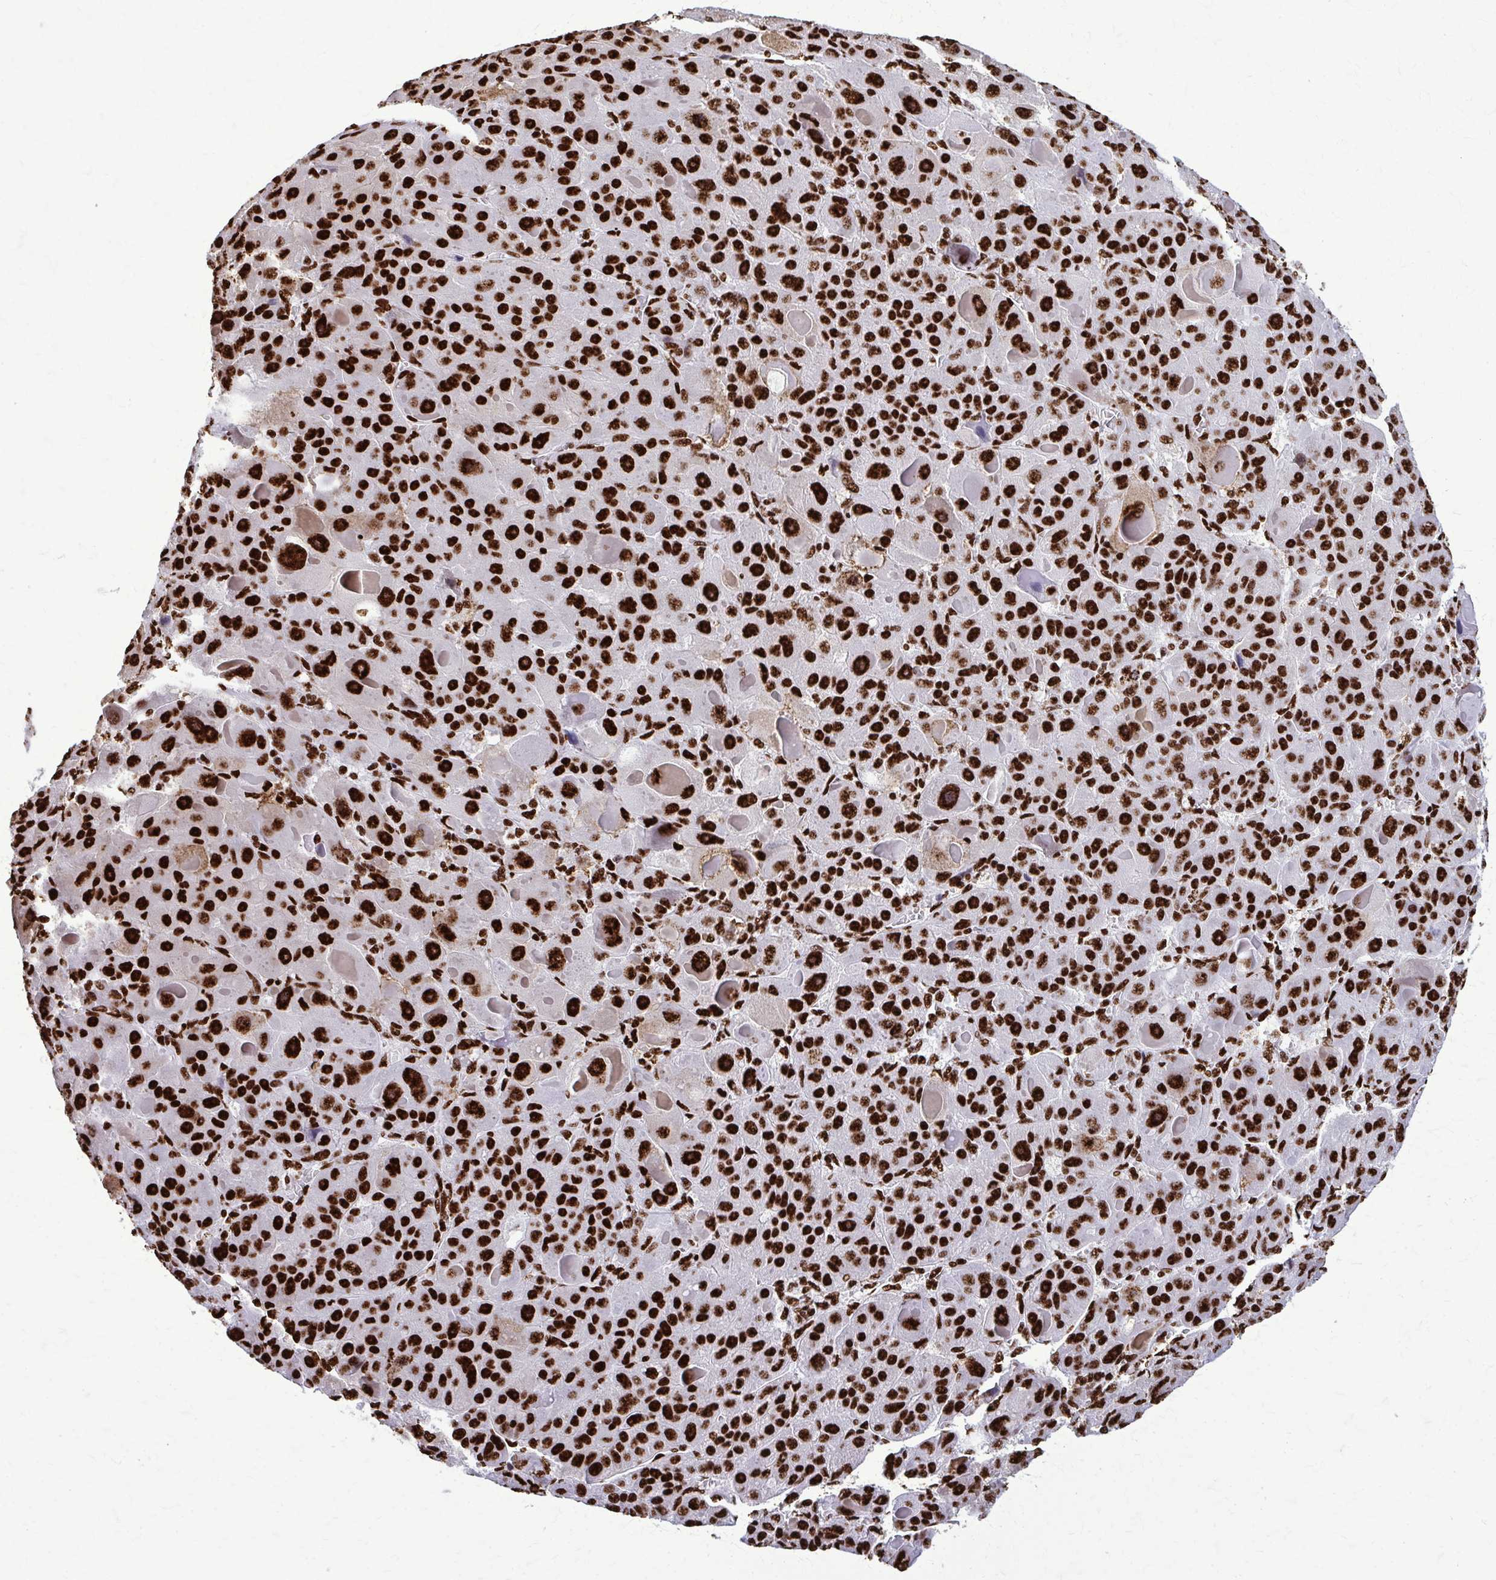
{"staining": {"intensity": "strong", "quantity": ">75%", "location": "nuclear"}, "tissue": "liver cancer", "cell_type": "Tumor cells", "image_type": "cancer", "snomed": [{"axis": "morphology", "description": "Carcinoma, Hepatocellular, NOS"}, {"axis": "topography", "description": "Liver"}], "caption": "A micrograph showing strong nuclear staining in about >75% of tumor cells in liver cancer, as visualized by brown immunohistochemical staining.", "gene": "SFPQ", "patient": {"sex": "male", "age": 76}}